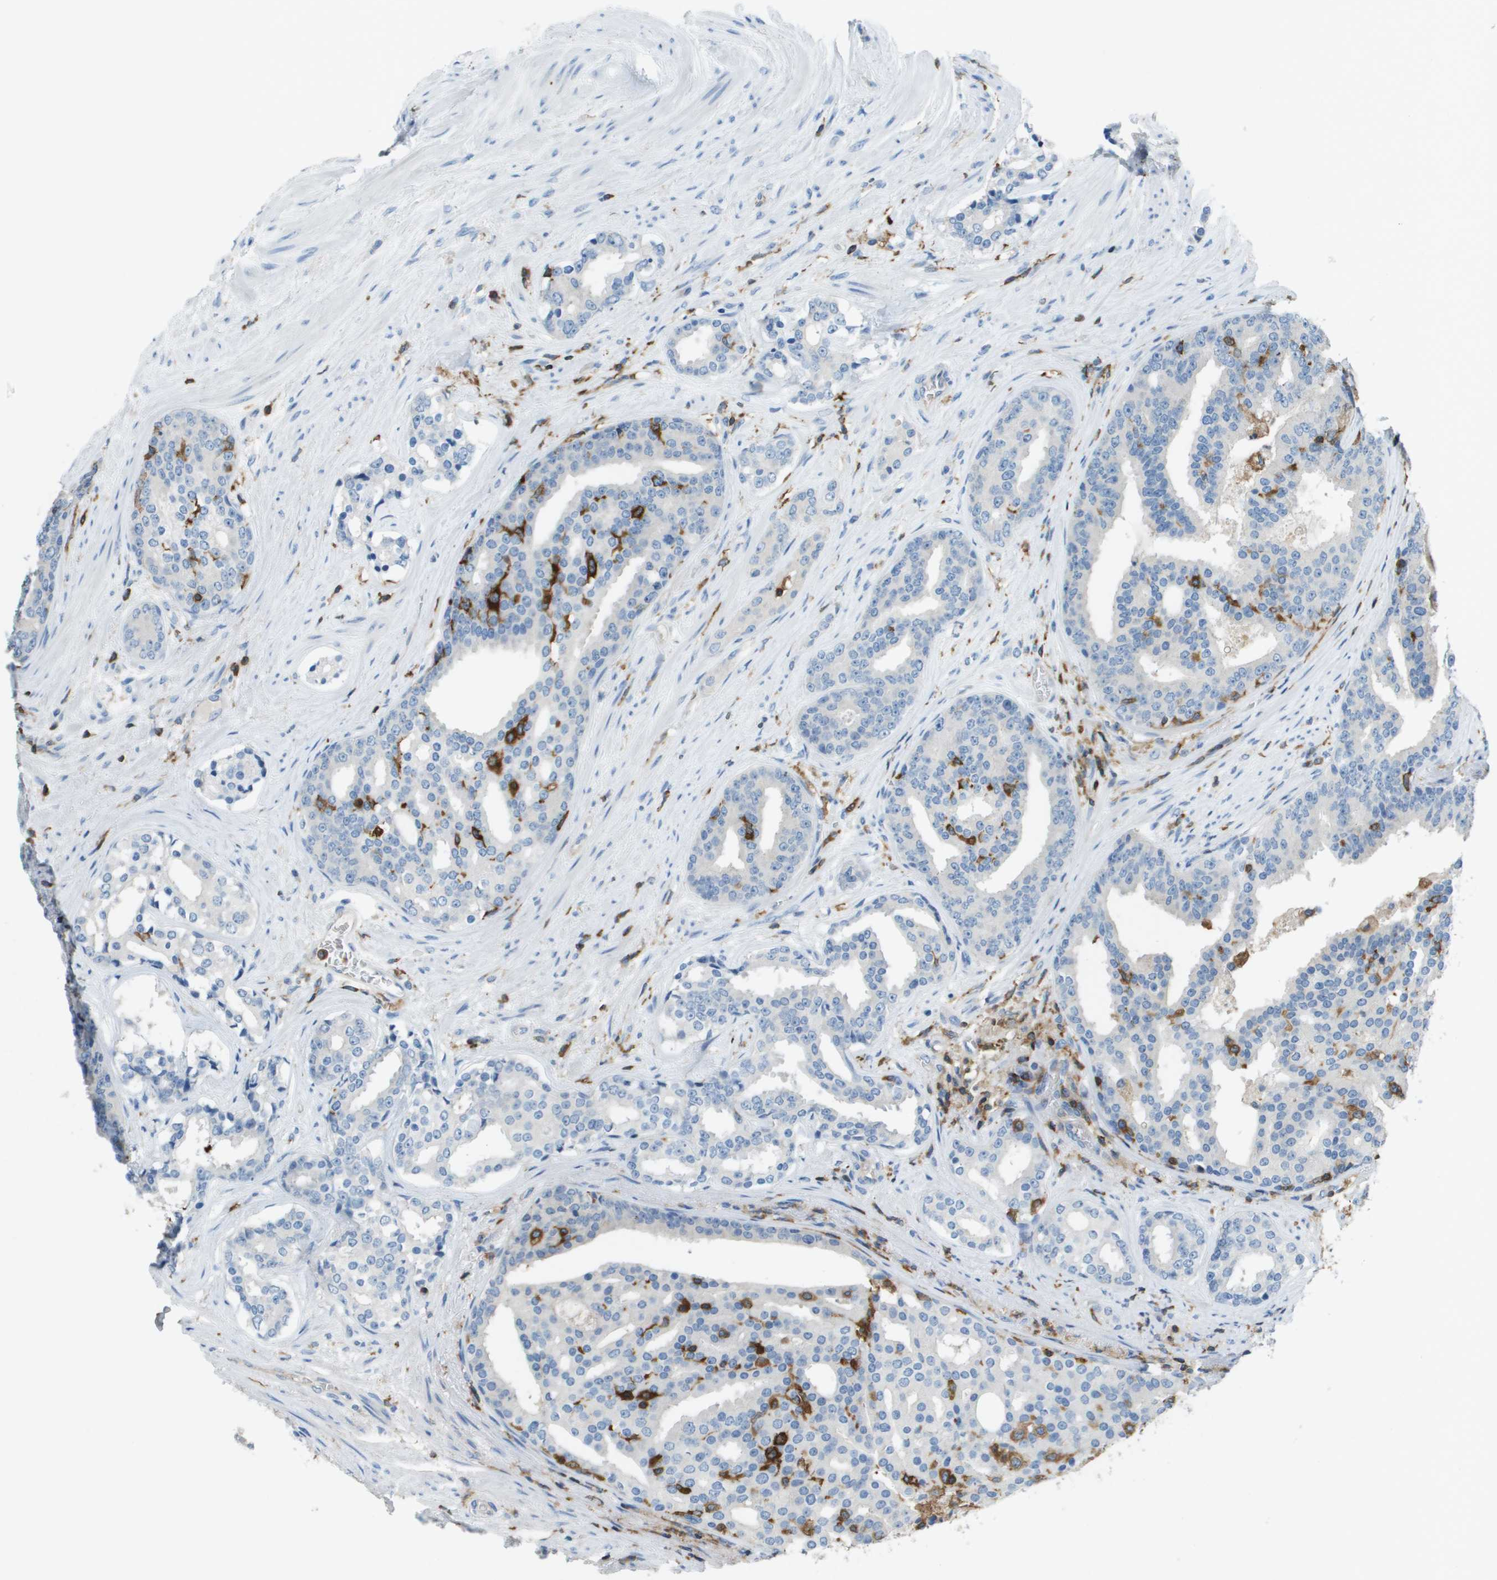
{"staining": {"intensity": "negative", "quantity": "none", "location": "none"}, "tissue": "prostate cancer", "cell_type": "Tumor cells", "image_type": "cancer", "snomed": [{"axis": "morphology", "description": "Adenocarcinoma, High grade"}, {"axis": "topography", "description": "Prostate"}], "caption": "Immunohistochemistry (IHC) of prostate cancer demonstrates no staining in tumor cells.", "gene": "APBB1IP", "patient": {"sex": "male", "age": 71}}